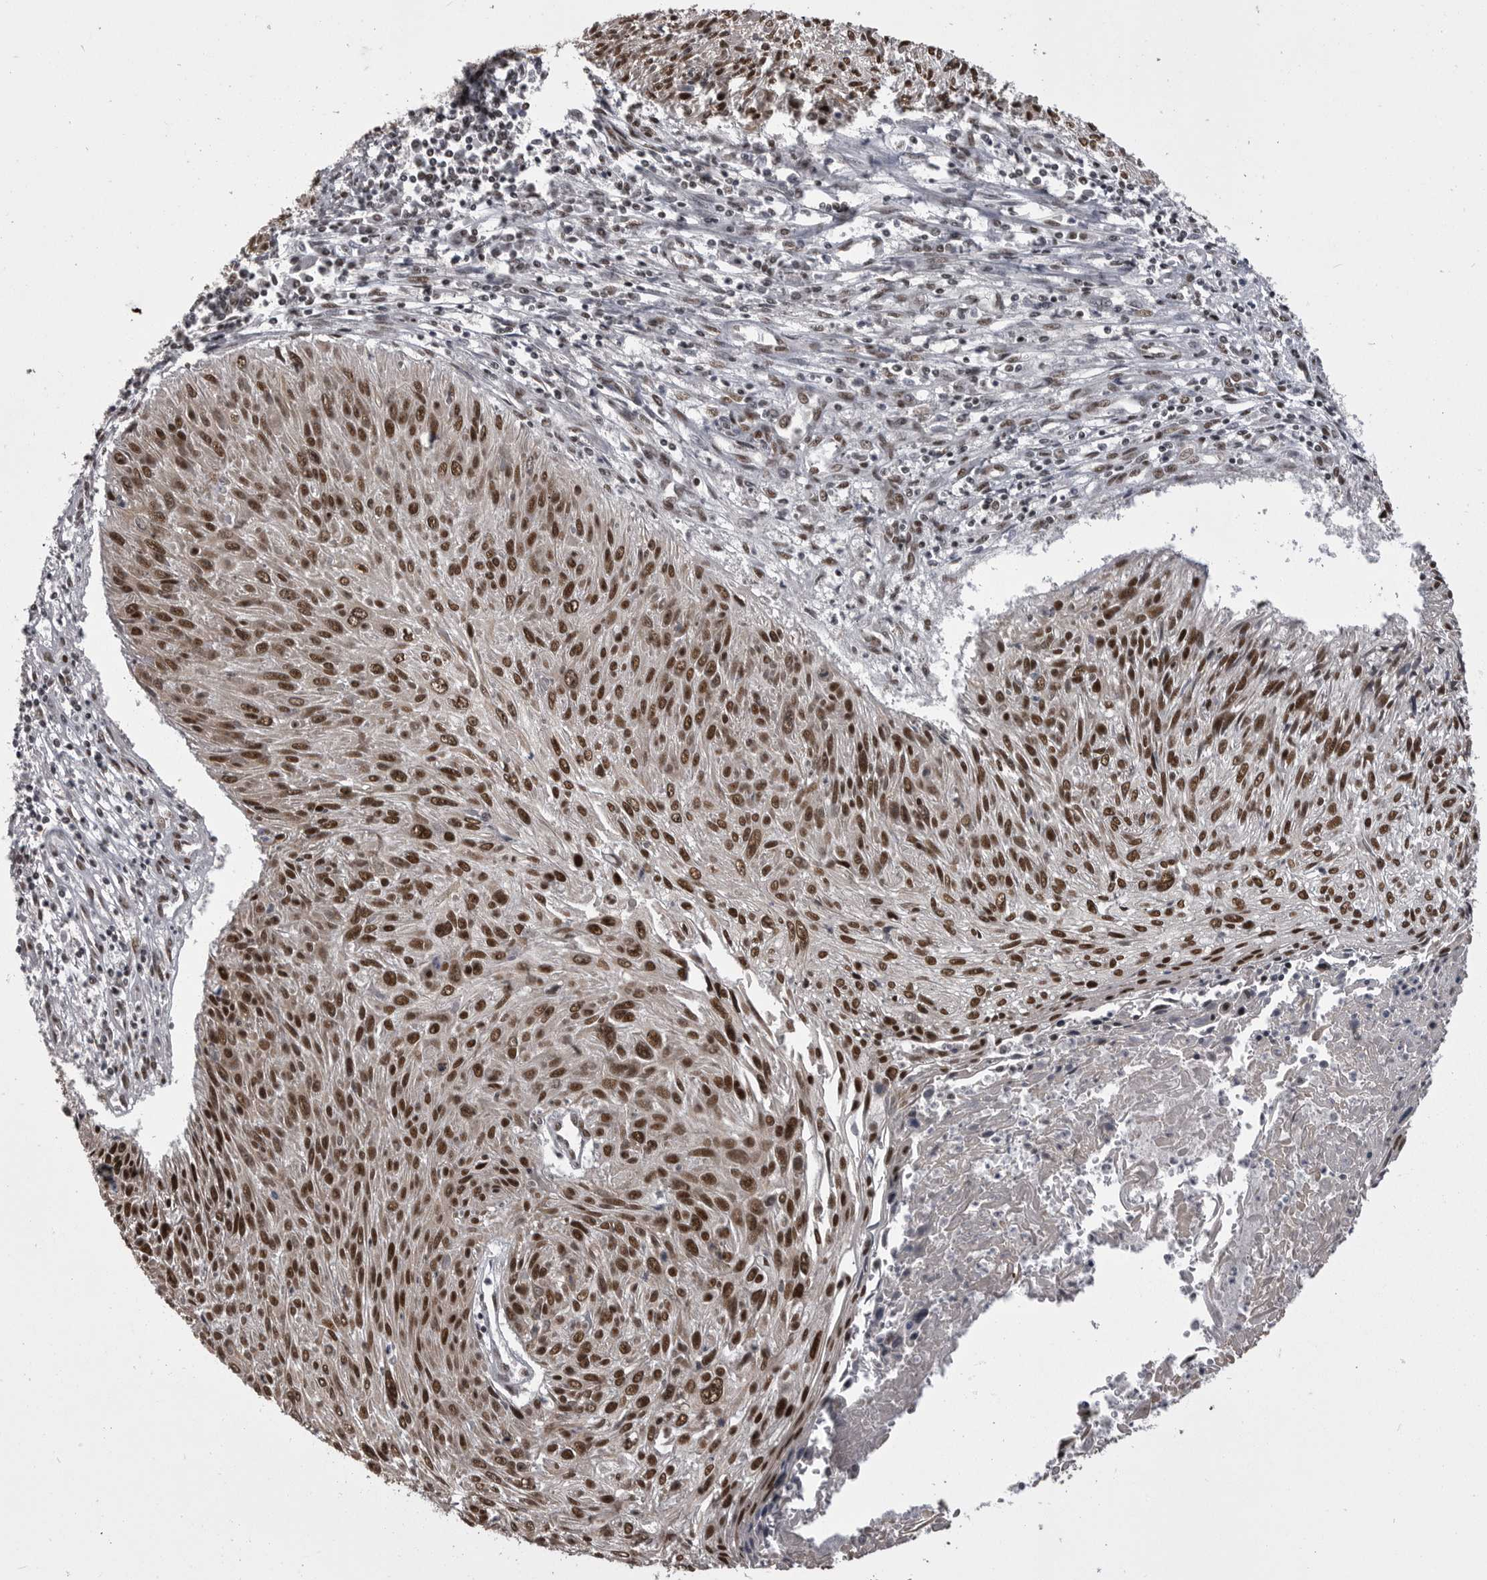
{"staining": {"intensity": "strong", "quantity": ">75%", "location": "nuclear"}, "tissue": "cervical cancer", "cell_type": "Tumor cells", "image_type": "cancer", "snomed": [{"axis": "morphology", "description": "Squamous cell carcinoma, NOS"}, {"axis": "topography", "description": "Cervix"}], "caption": "The histopathology image shows immunohistochemical staining of cervical cancer. There is strong nuclear expression is appreciated in approximately >75% of tumor cells.", "gene": "MEPCE", "patient": {"sex": "female", "age": 51}}